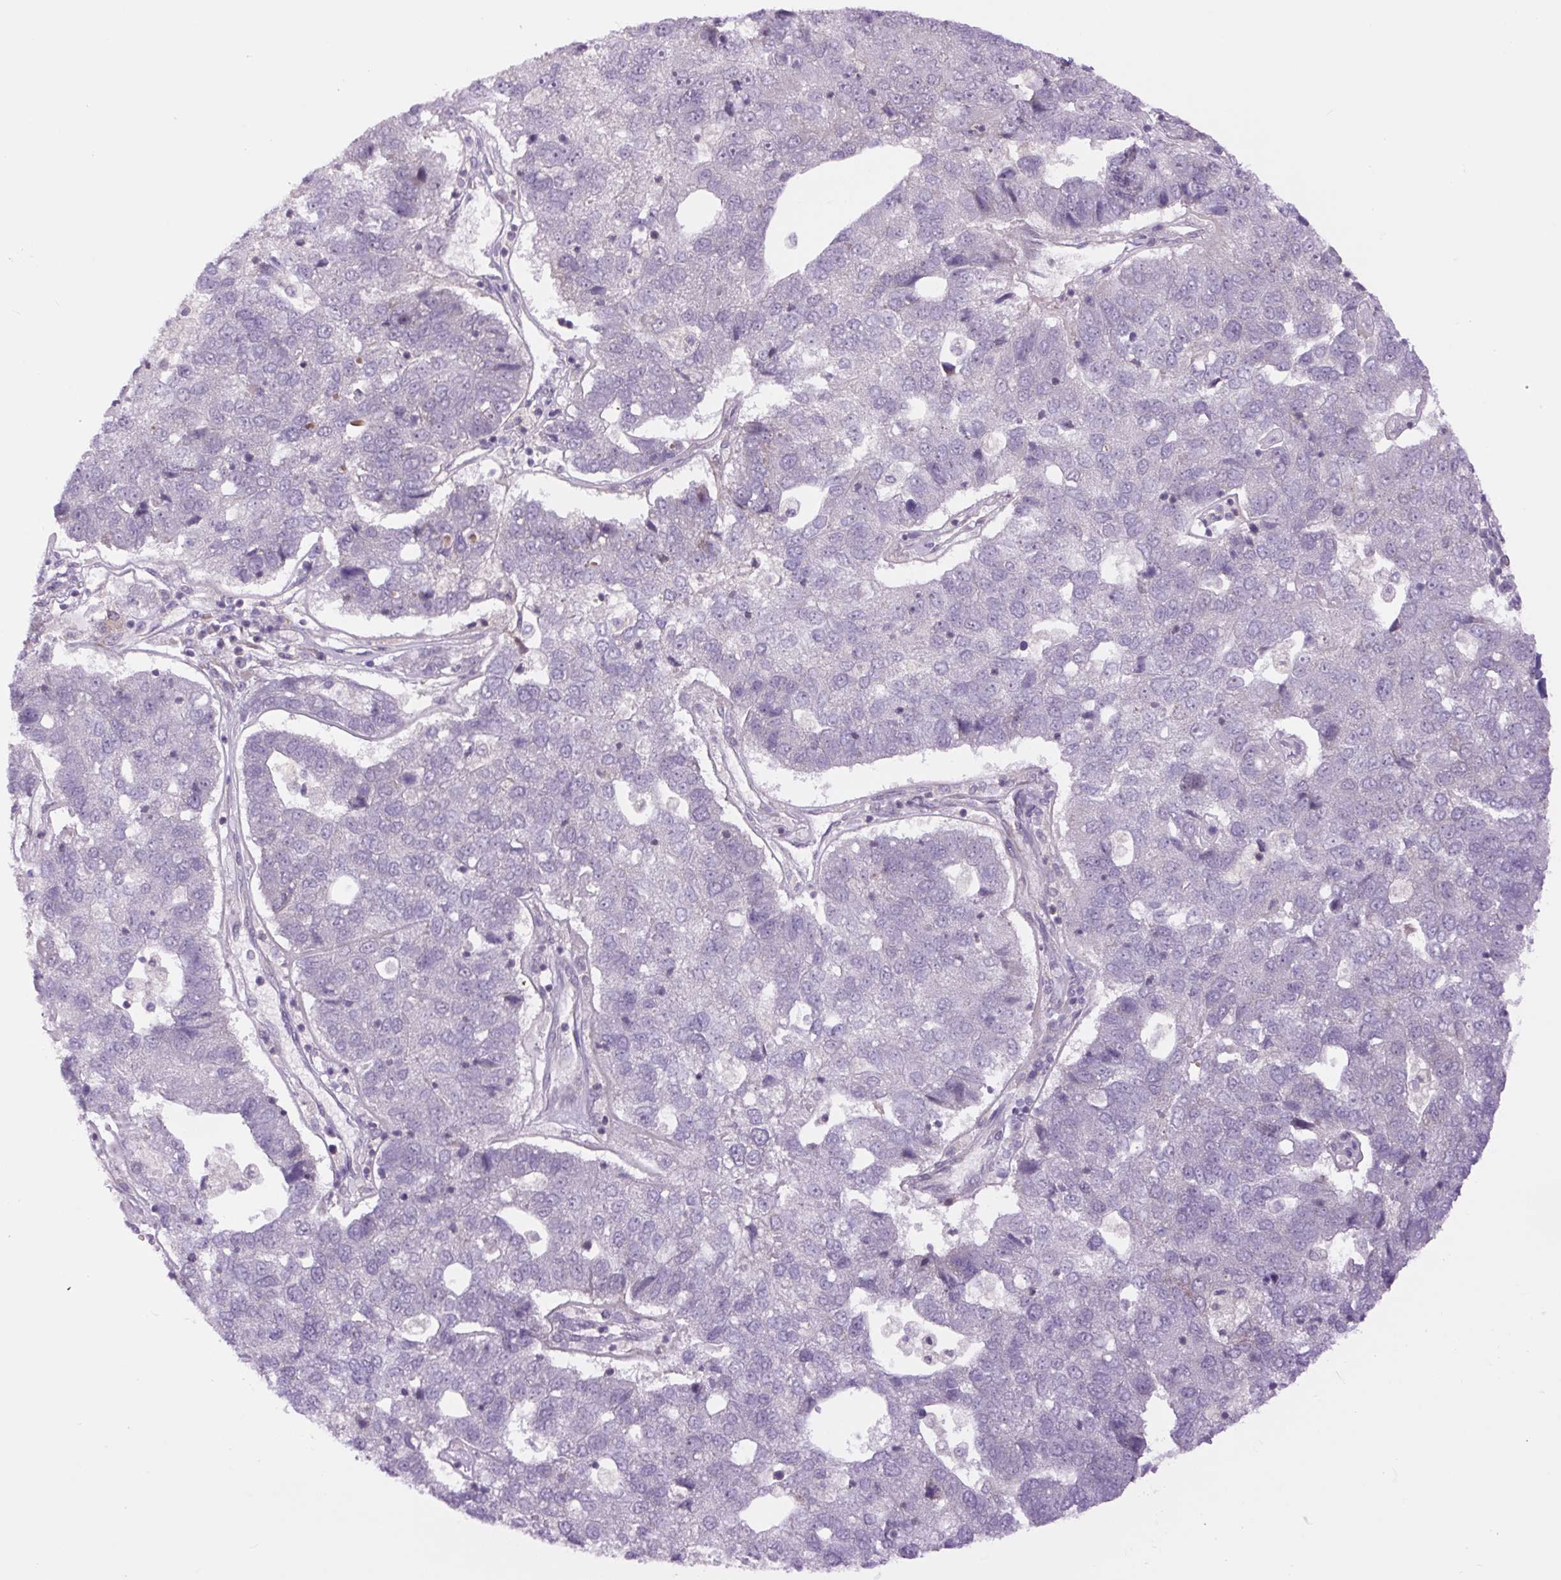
{"staining": {"intensity": "negative", "quantity": "none", "location": "none"}, "tissue": "pancreatic cancer", "cell_type": "Tumor cells", "image_type": "cancer", "snomed": [{"axis": "morphology", "description": "Adenocarcinoma, NOS"}, {"axis": "topography", "description": "Pancreas"}], "caption": "There is no significant positivity in tumor cells of pancreatic cancer. The staining is performed using DAB (3,3'-diaminobenzidine) brown chromogen with nuclei counter-stained in using hematoxylin.", "gene": "MINK1", "patient": {"sex": "female", "age": 61}}